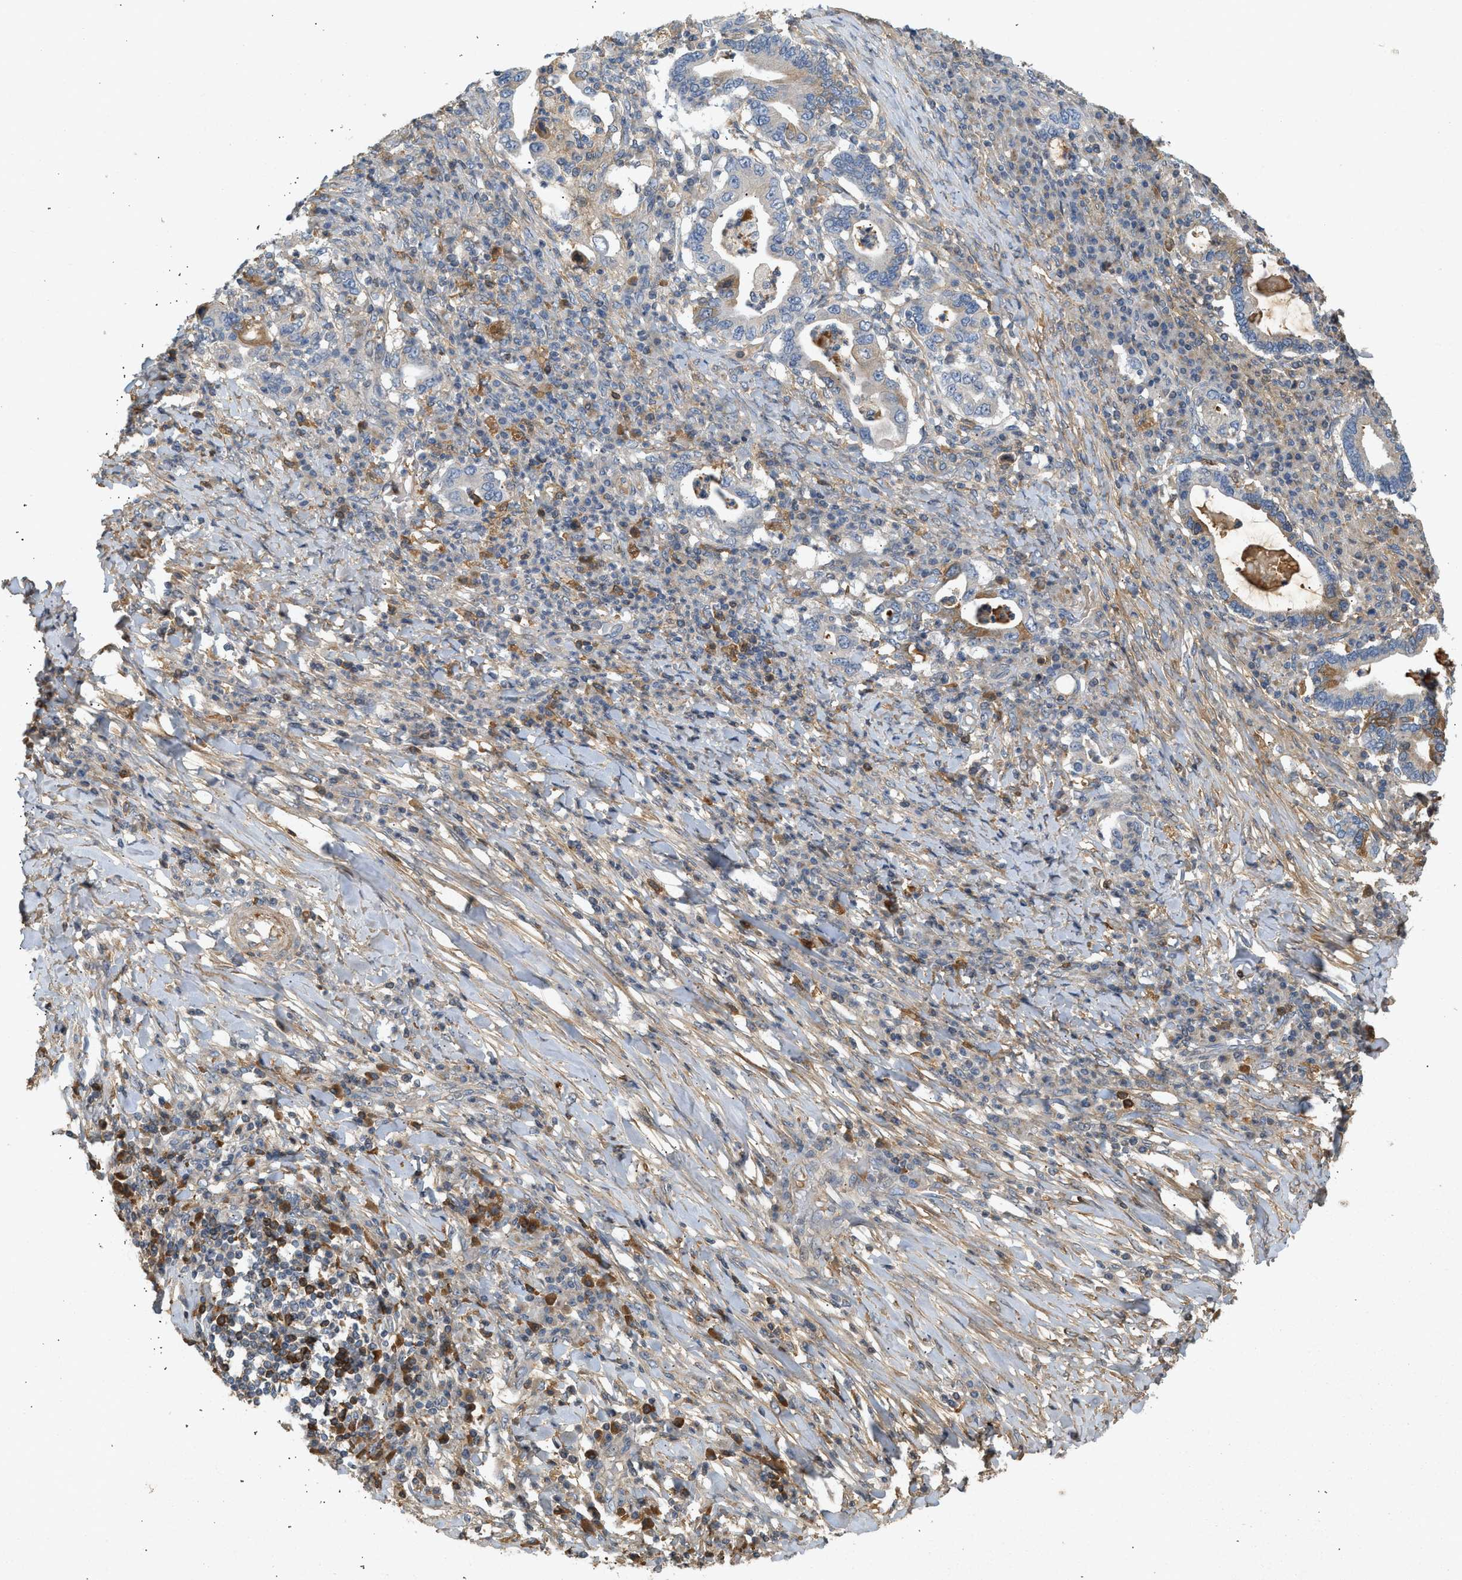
{"staining": {"intensity": "moderate", "quantity": "<25%", "location": "cytoplasmic/membranous"}, "tissue": "stomach cancer", "cell_type": "Tumor cells", "image_type": "cancer", "snomed": [{"axis": "morphology", "description": "Normal tissue, NOS"}, {"axis": "morphology", "description": "Adenocarcinoma, NOS"}, {"axis": "topography", "description": "Esophagus"}, {"axis": "topography", "description": "Stomach, upper"}, {"axis": "topography", "description": "Peripheral nerve tissue"}], "caption": "Stomach adenocarcinoma tissue exhibits moderate cytoplasmic/membranous expression in approximately <25% of tumor cells, visualized by immunohistochemistry.", "gene": "F8", "patient": {"sex": "male", "age": 62}}